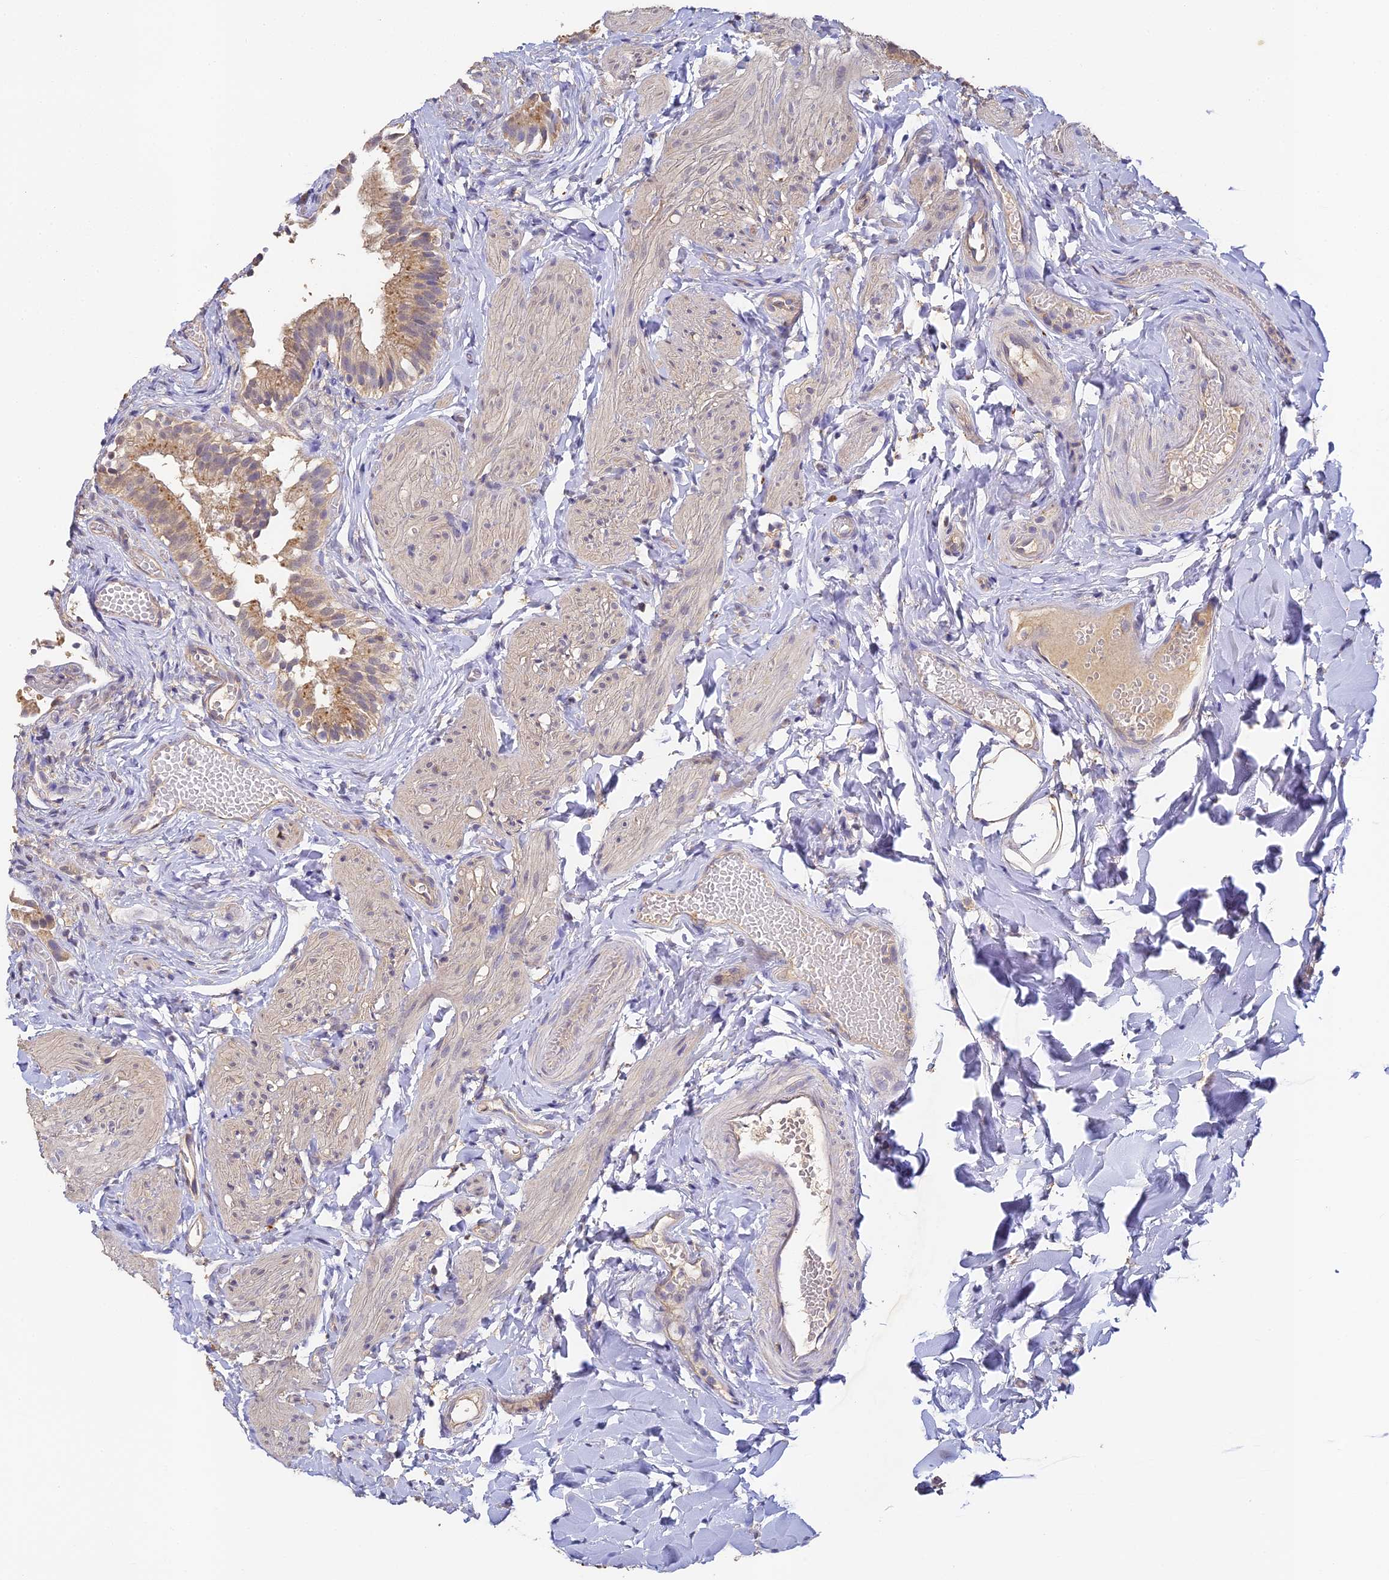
{"staining": {"intensity": "moderate", "quantity": ">75%", "location": "cytoplasmic/membranous"}, "tissue": "gallbladder", "cell_type": "Glandular cells", "image_type": "normal", "snomed": [{"axis": "morphology", "description": "Normal tissue, NOS"}, {"axis": "topography", "description": "Gallbladder"}], "caption": "Approximately >75% of glandular cells in benign gallbladder show moderate cytoplasmic/membranous protein expression as visualized by brown immunohistochemical staining.", "gene": "YAE1", "patient": {"sex": "female", "age": 47}}